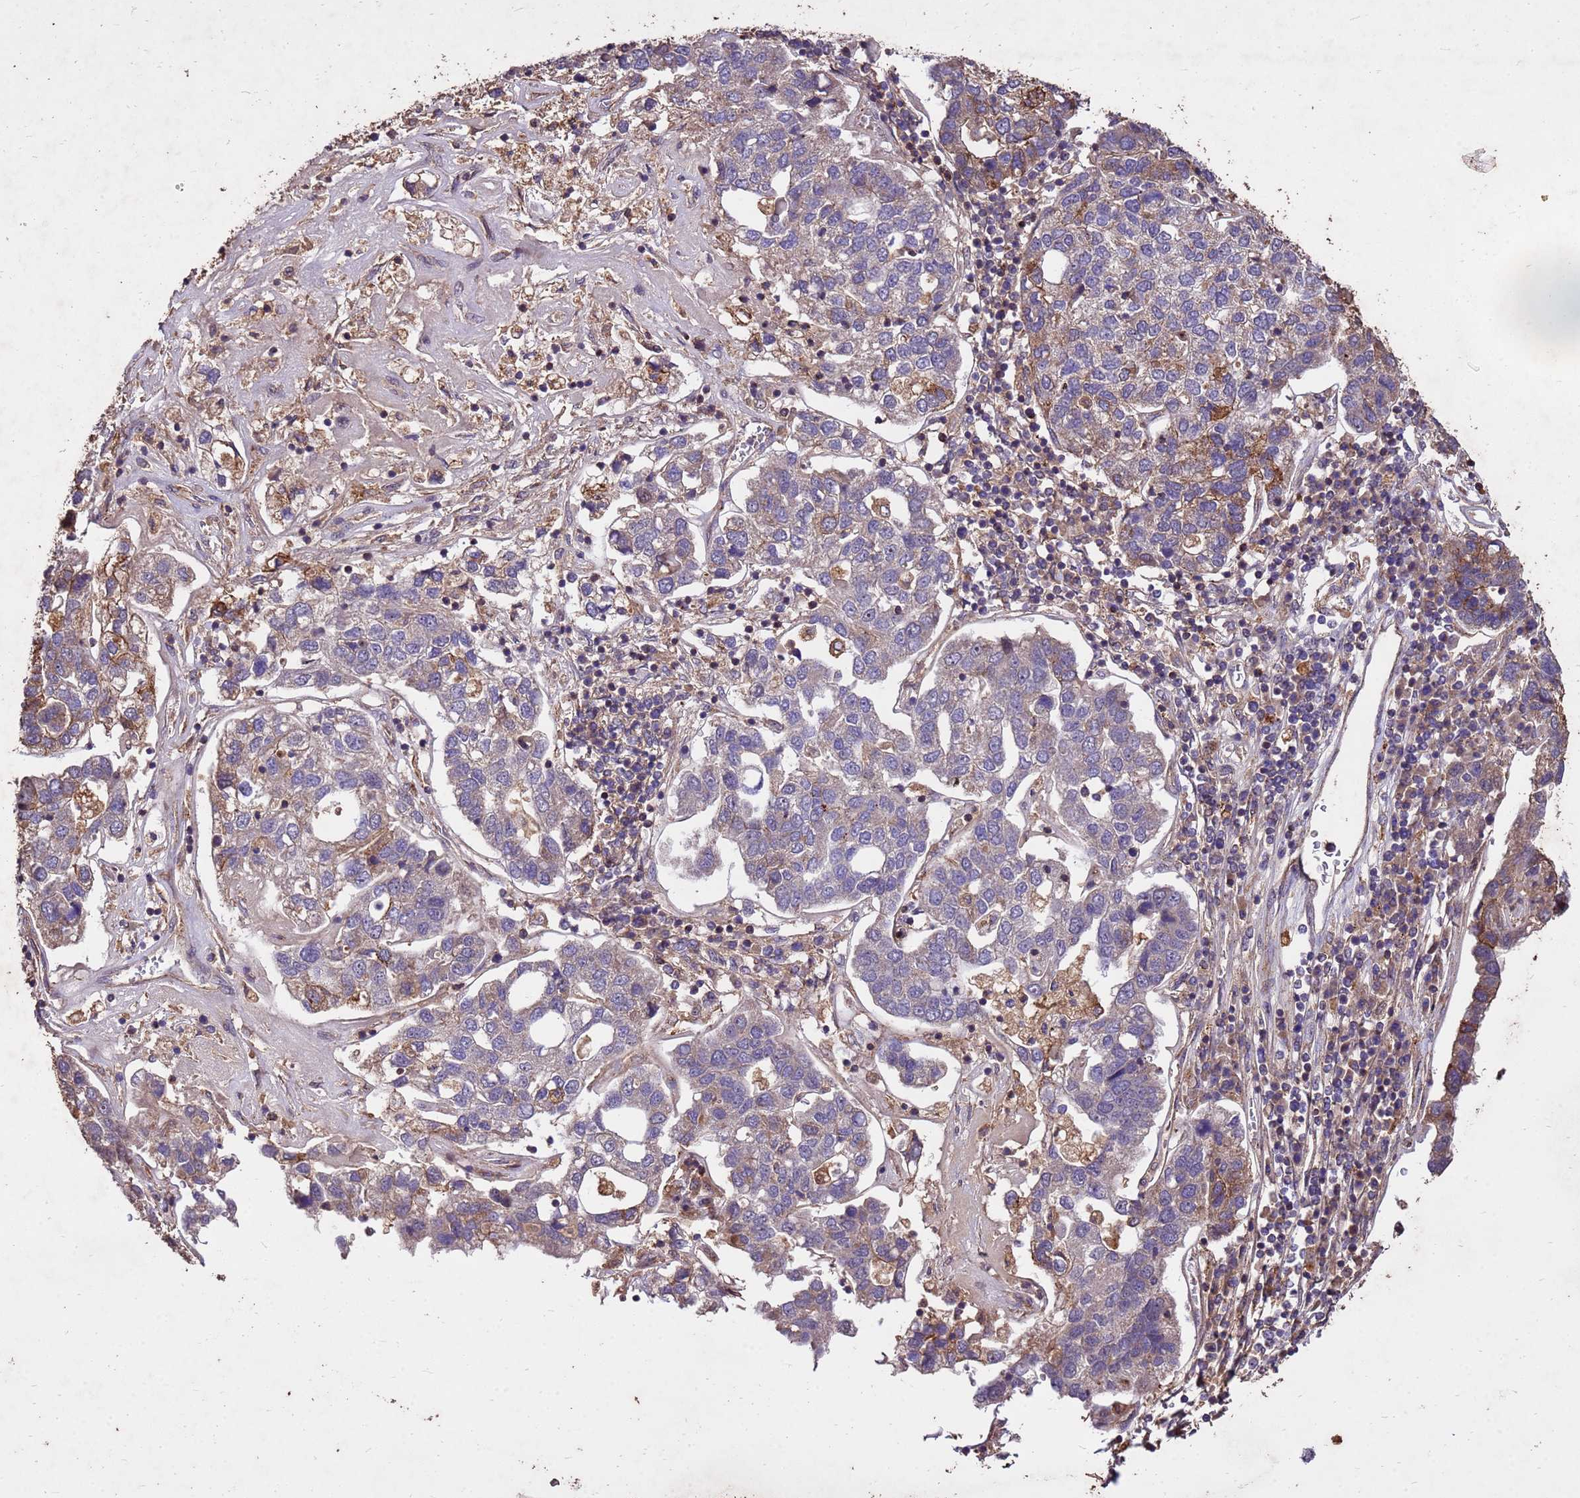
{"staining": {"intensity": "weak", "quantity": "25%-75%", "location": "cytoplasmic/membranous"}, "tissue": "pancreatic cancer", "cell_type": "Tumor cells", "image_type": "cancer", "snomed": [{"axis": "morphology", "description": "Adenocarcinoma, NOS"}, {"axis": "topography", "description": "Pancreas"}], "caption": "Immunohistochemistry (IHC) of pancreatic cancer (adenocarcinoma) reveals low levels of weak cytoplasmic/membranous positivity in about 25%-75% of tumor cells.", "gene": "TOR4A", "patient": {"sex": "female", "age": 61}}